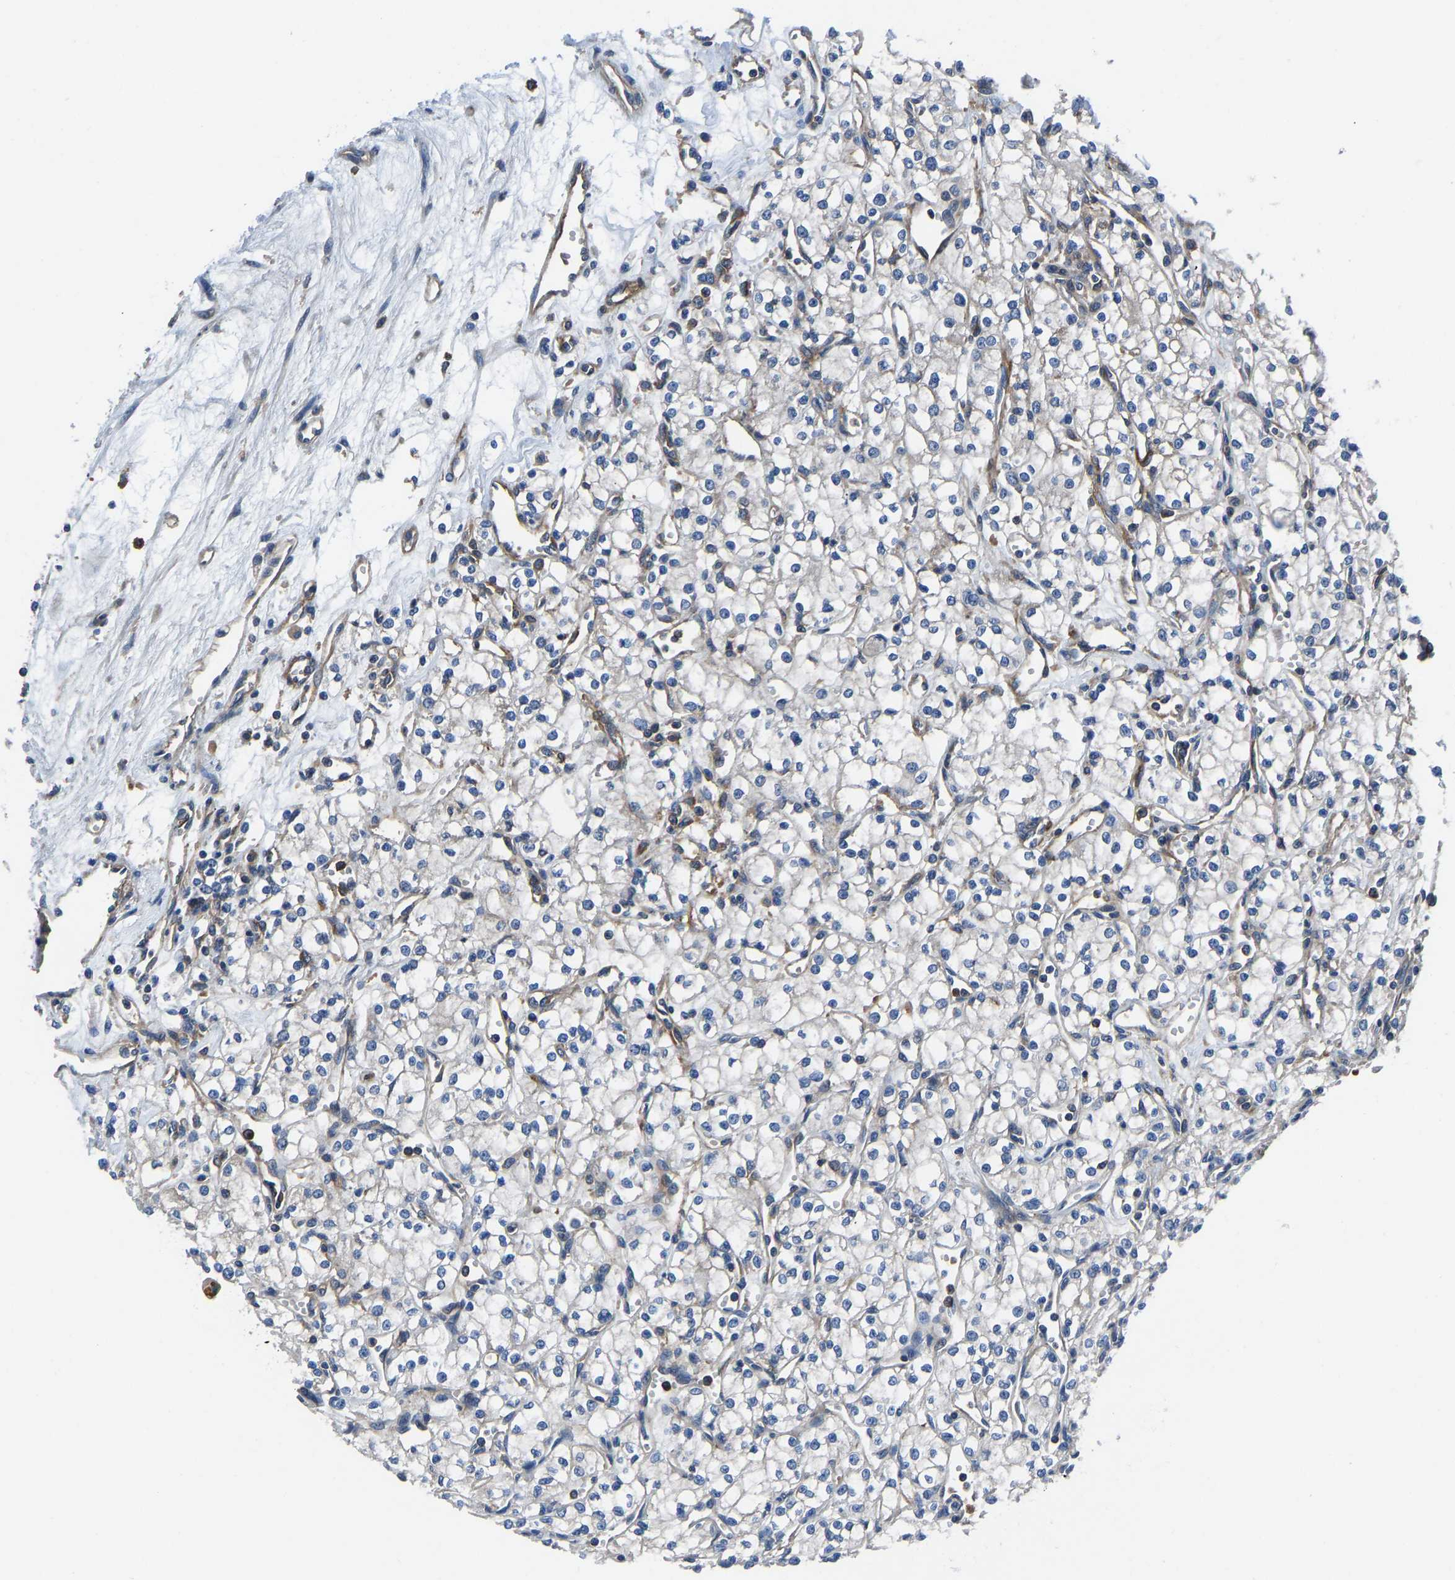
{"staining": {"intensity": "weak", "quantity": "<25%", "location": "cytoplasmic/membranous"}, "tissue": "renal cancer", "cell_type": "Tumor cells", "image_type": "cancer", "snomed": [{"axis": "morphology", "description": "Adenocarcinoma, NOS"}, {"axis": "topography", "description": "Kidney"}], "caption": "An image of human renal adenocarcinoma is negative for staining in tumor cells. Brightfield microscopy of immunohistochemistry (IHC) stained with DAB (brown) and hematoxylin (blue), captured at high magnification.", "gene": "PRKAR1A", "patient": {"sex": "male", "age": 59}}